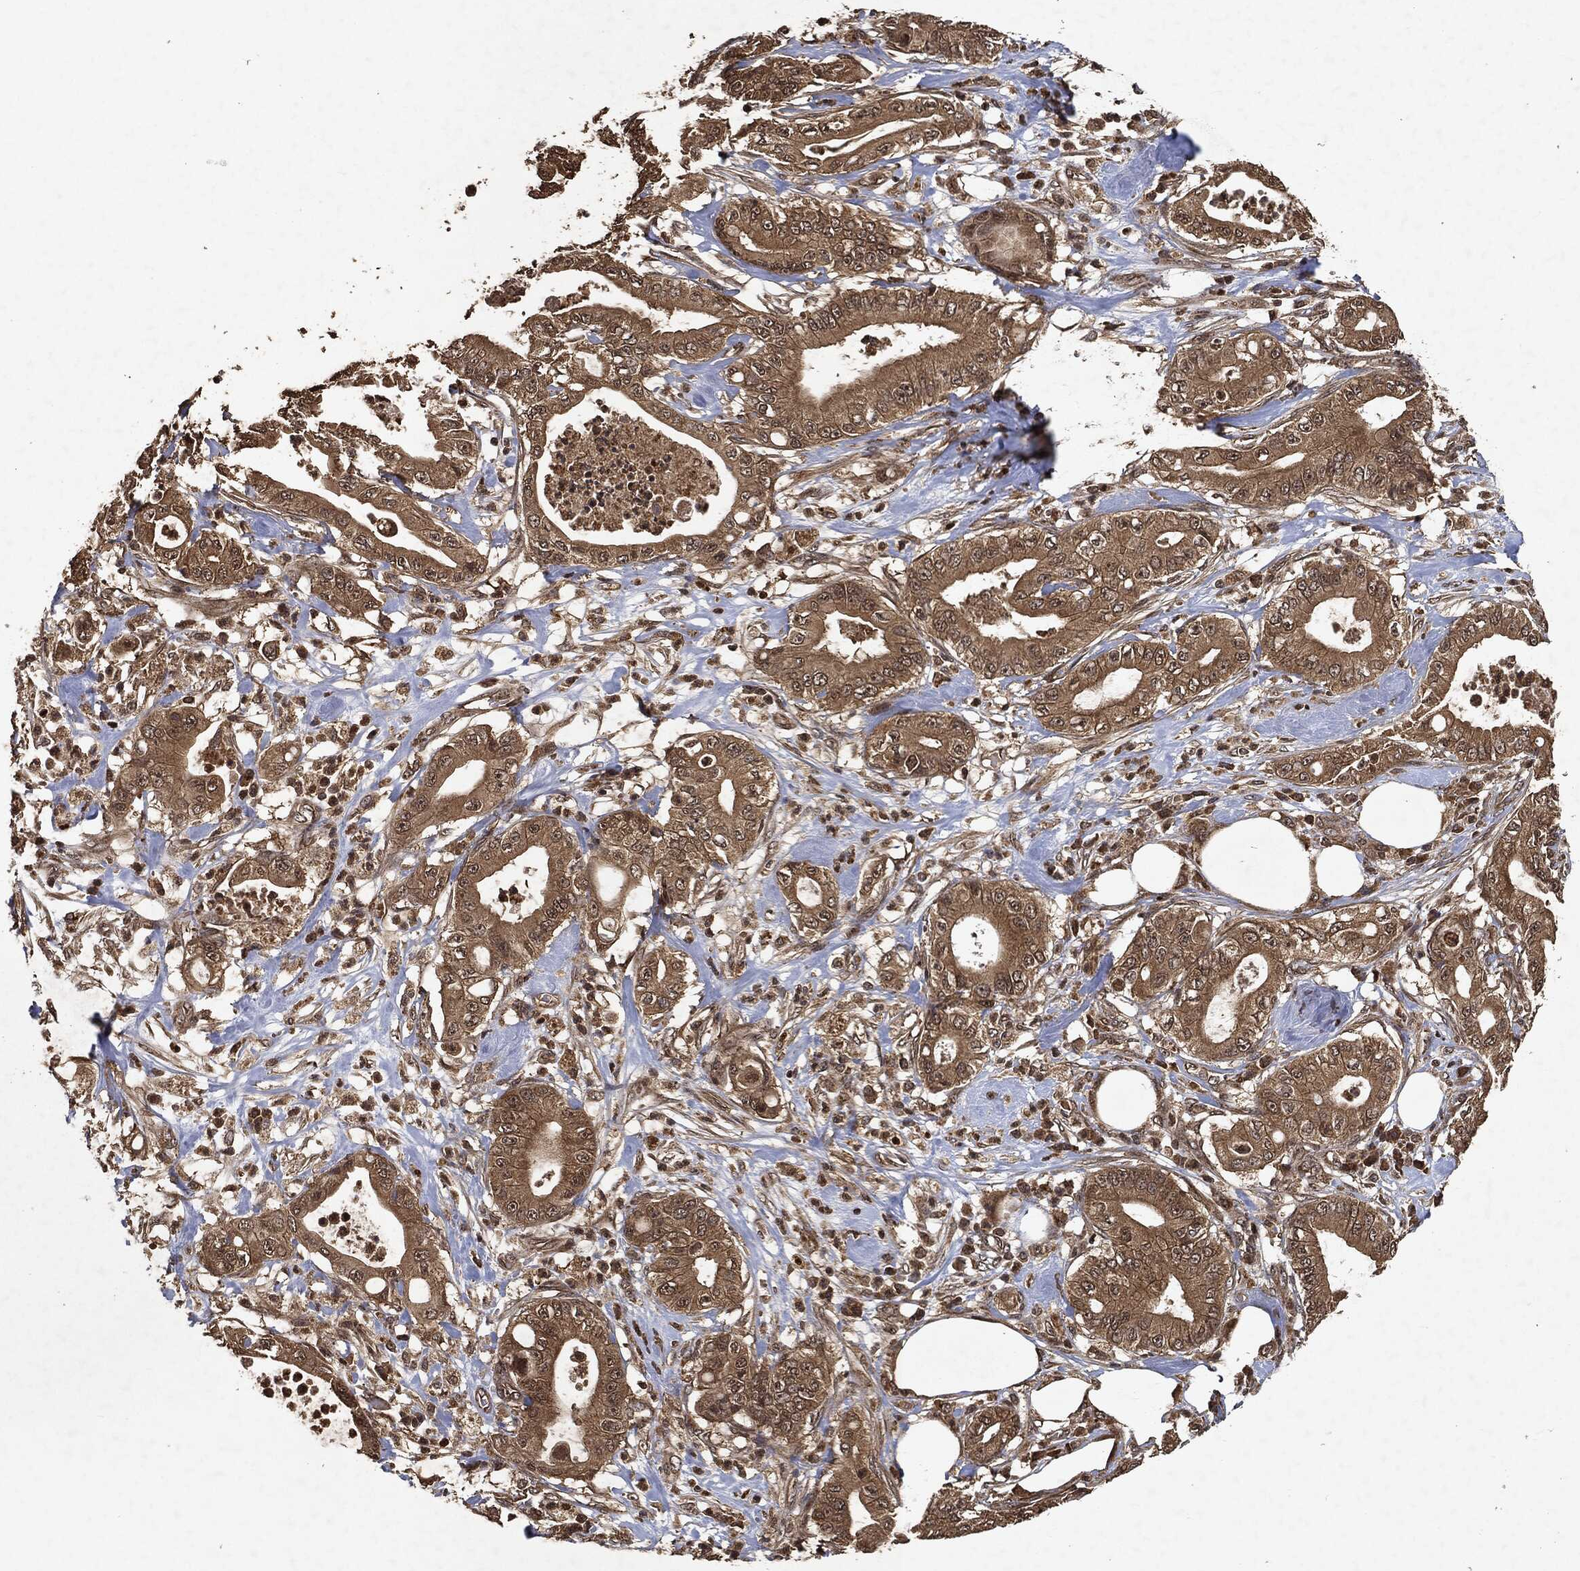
{"staining": {"intensity": "moderate", "quantity": ">75%", "location": "cytoplasmic/membranous"}, "tissue": "pancreatic cancer", "cell_type": "Tumor cells", "image_type": "cancer", "snomed": [{"axis": "morphology", "description": "Adenocarcinoma, NOS"}, {"axis": "topography", "description": "Pancreas"}], "caption": "Human pancreatic cancer (adenocarcinoma) stained with a brown dye displays moderate cytoplasmic/membranous positive expression in approximately >75% of tumor cells.", "gene": "ZNF226", "patient": {"sex": "male", "age": 71}}